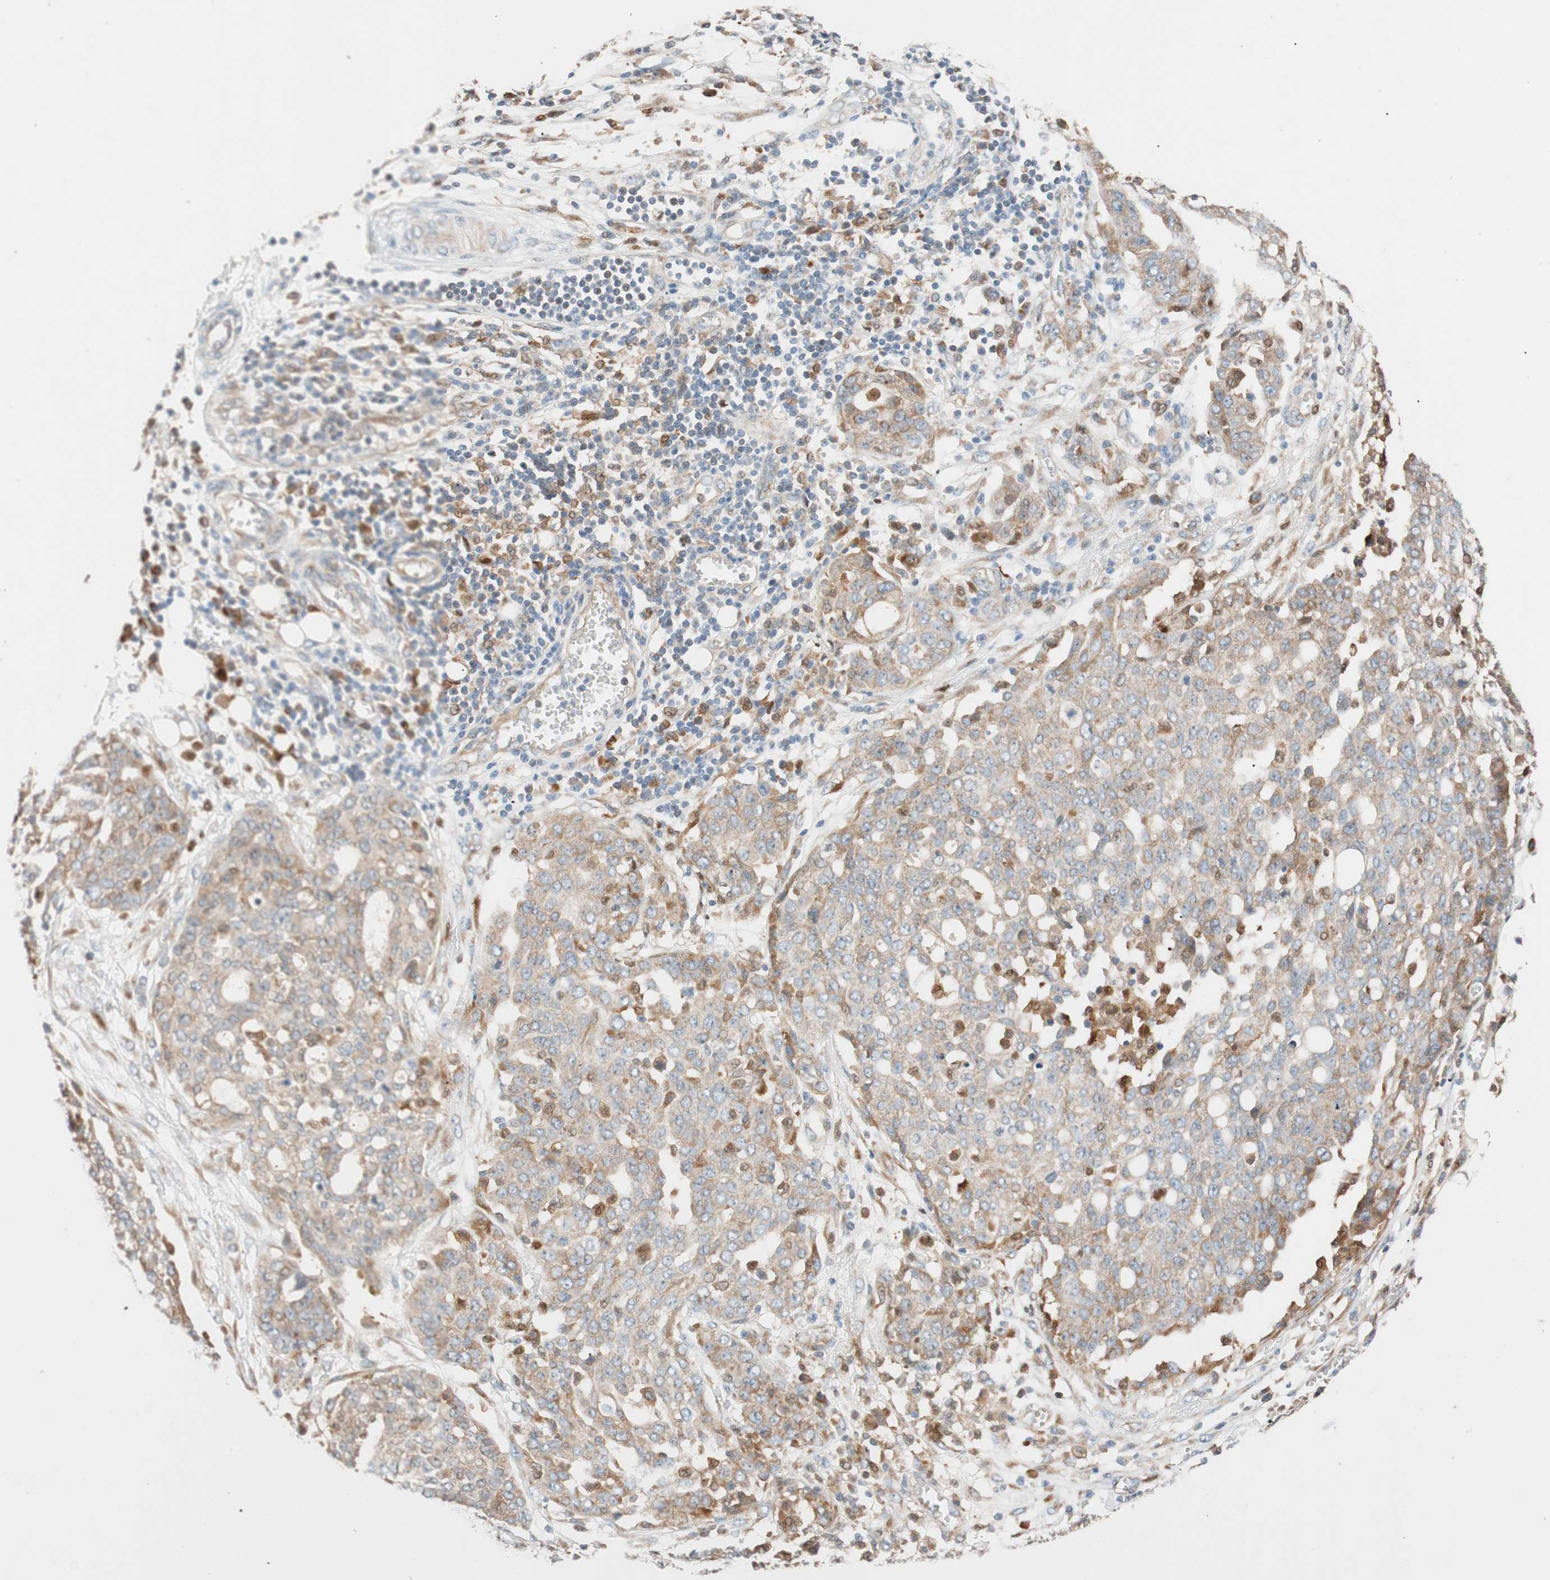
{"staining": {"intensity": "moderate", "quantity": ">75%", "location": "cytoplasmic/membranous"}, "tissue": "ovarian cancer", "cell_type": "Tumor cells", "image_type": "cancer", "snomed": [{"axis": "morphology", "description": "Cystadenocarcinoma, serous, NOS"}, {"axis": "topography", "description": "Soft tissue"}, {"axis": "topography", "description": "Ovary"}], "caption": "Tumor cells demonstrate moderate cytoplasmic/membranous expression in about >75% of cells in ovarian cancer (serous cystadenocarcinoma). The staining was performed using DAB (3,3'-diaminobenzidine) to visualize the protein expression in brown, while the nuclei were stained in blue with hematoxylin (Magnification: 20x).", "gene": "FAAH", "patient": {"sex": "female", "age": 57}}